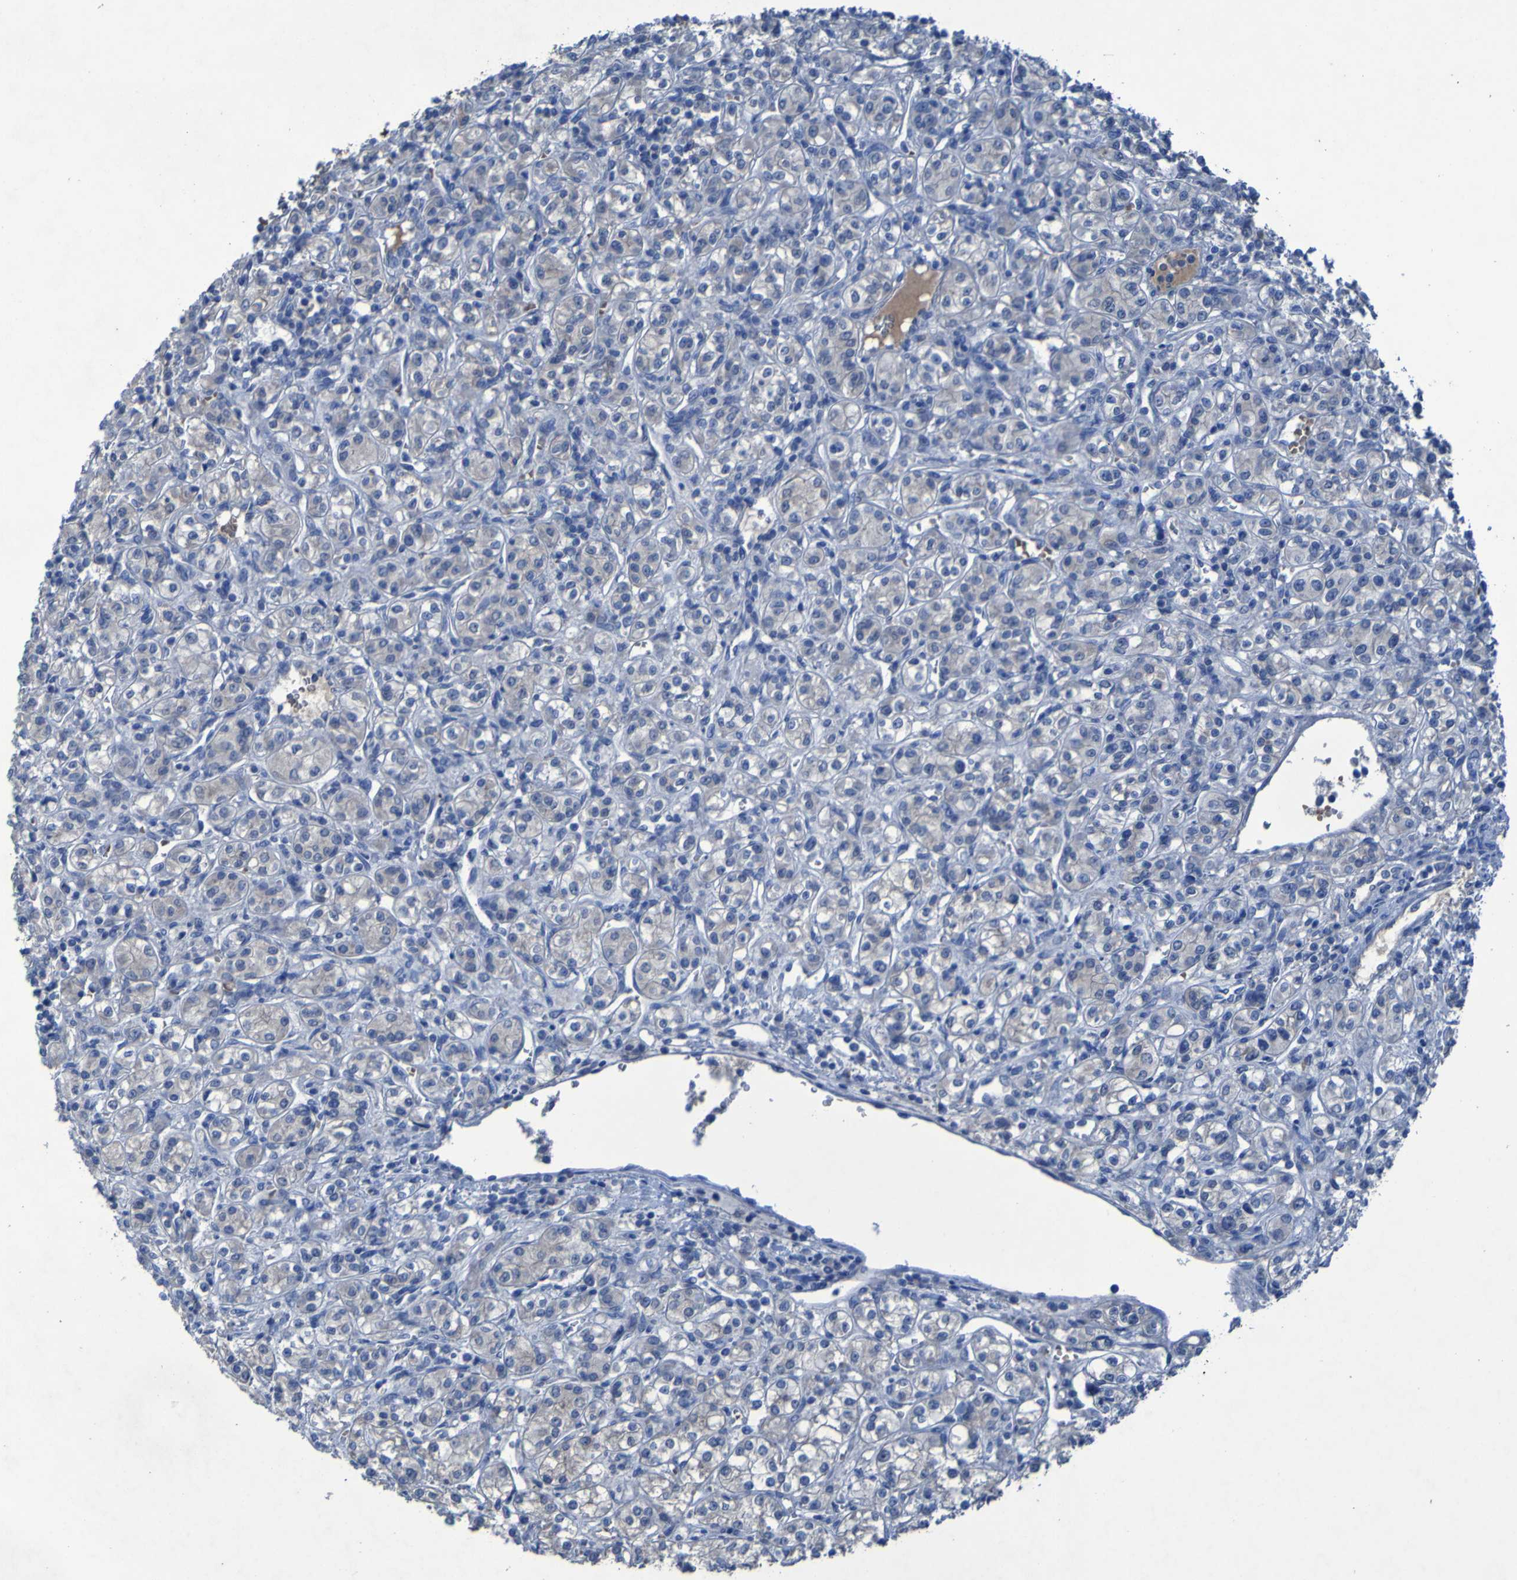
{"staining": {"intensity": "negative", "quantity": "none", "location": "none"}, "tissue": "renal cancer", "cell_type": "Tumor cells", "image_type": "cancer", "snomed": [{"axis": "morphology", "description": "Adenocarcinoma, NOS"}, {"axis": "topography", "description": "Kidney"}], "caption": "Immunohistochemical staining of human renal cancer reveals no significant positivity in tumor cells.", "gene": "SGK2", "patient": {"sex": "male", "age": 77}}